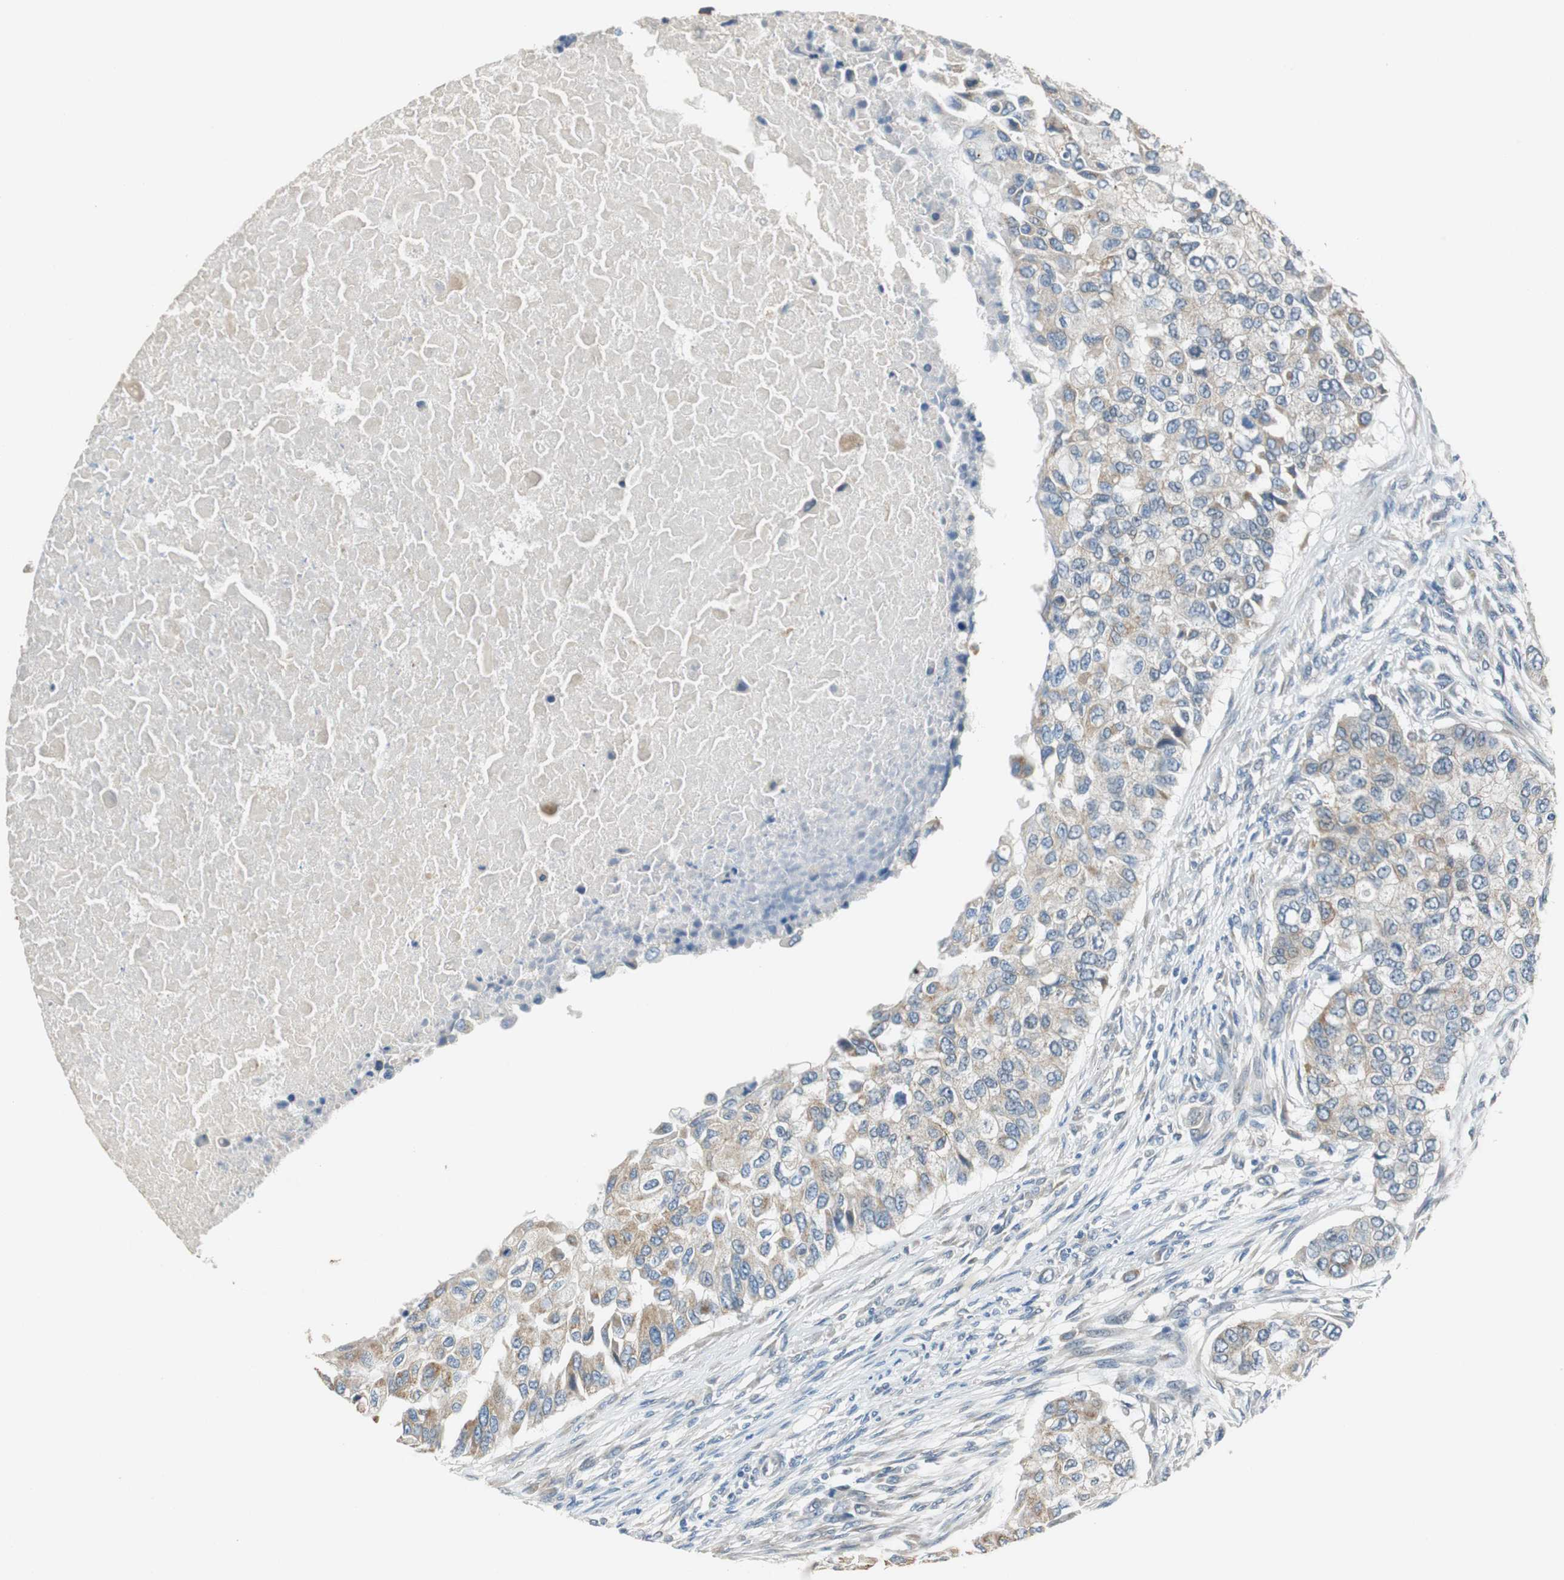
{"staining": {"intensity": "weak", "quantity": "25%-75%", "location": "cytoplasmic/membranous"}, "tissue": "breast cancer", "cell_type": "Tumor cells", "image_type": "cancer", "snomed": [{"axis": "morphology", "description": "Normal tissue, NOS"}, {"axis": "morphology", "description": "Duct carcinoma"}, {"axis": "topography", "description": "Breast"}], "caption": "Immunohistochemistry histopathology image of breast cancer (invasive ductal carcinoma) stained for a protein (brown), which demonstrates low levels of weak cytoplasmic/membranous staining in approximately 25%-75% of tumor cells.", "gene": "ALDH4A1", "patient": {"sex": "female", "age": 49}}